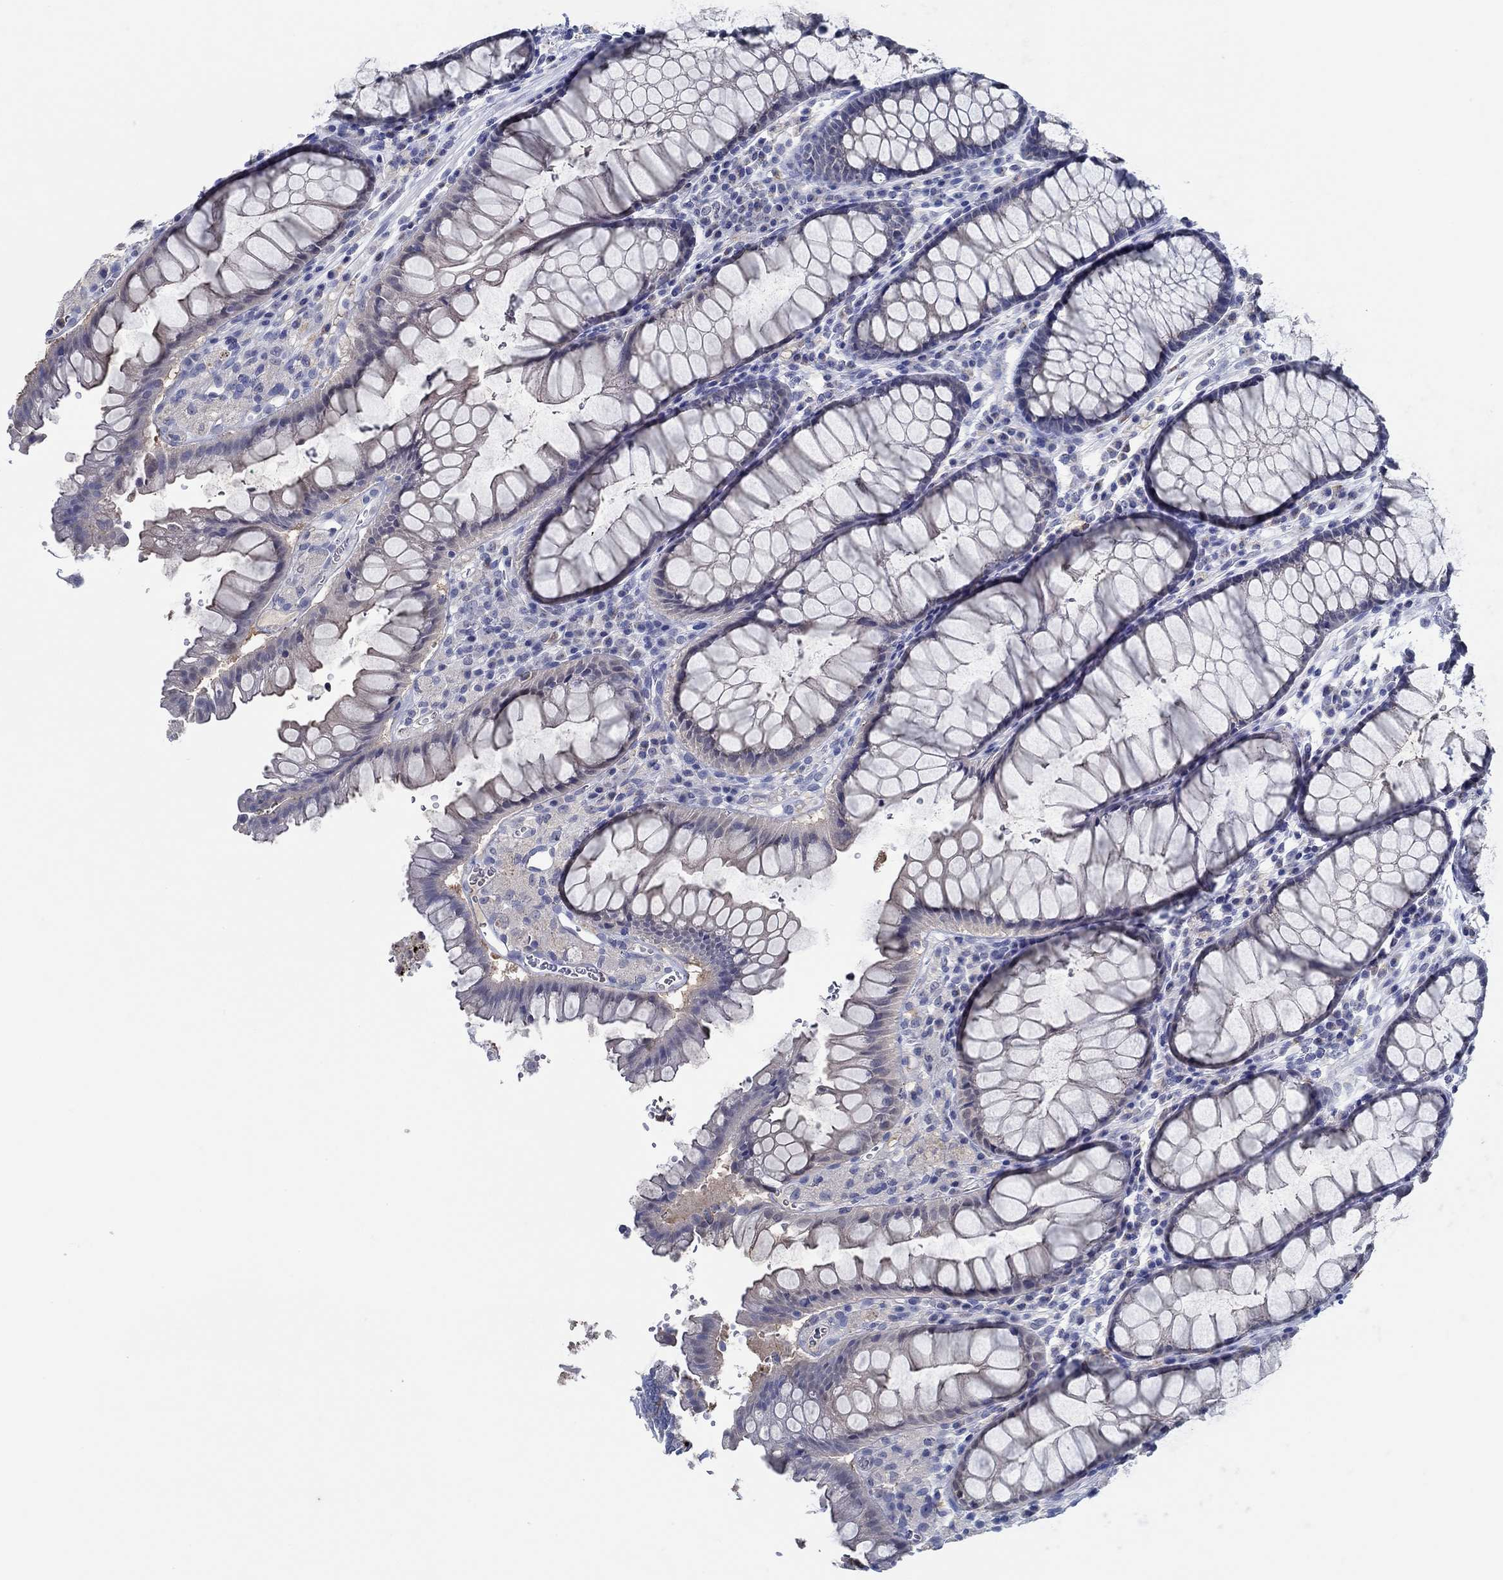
{"staining": {"intensity": "moderate", "quantity": "<25%", "location": "cytoplasmic/membranous"}, "tissue": "rectum", "cell_type": "Glandular cells", "image_type": "normal", "snomed": [{"axis": "morphology", "description": "Normal tissue, NOS"}, {"axis": "topography", "description": "Rectum"}], "caption": "IHC histopathology image of unremarkable rectum: rectum stained using immunohistochemistry reveals low levels of moderate protein expression localized specifically in the cytoplasmic/membranous of glandular cells, appearing as a cytoplasmic/membranous brown color.", "gene": "CPM", "patient": {"sex": "female", "age": 68}}